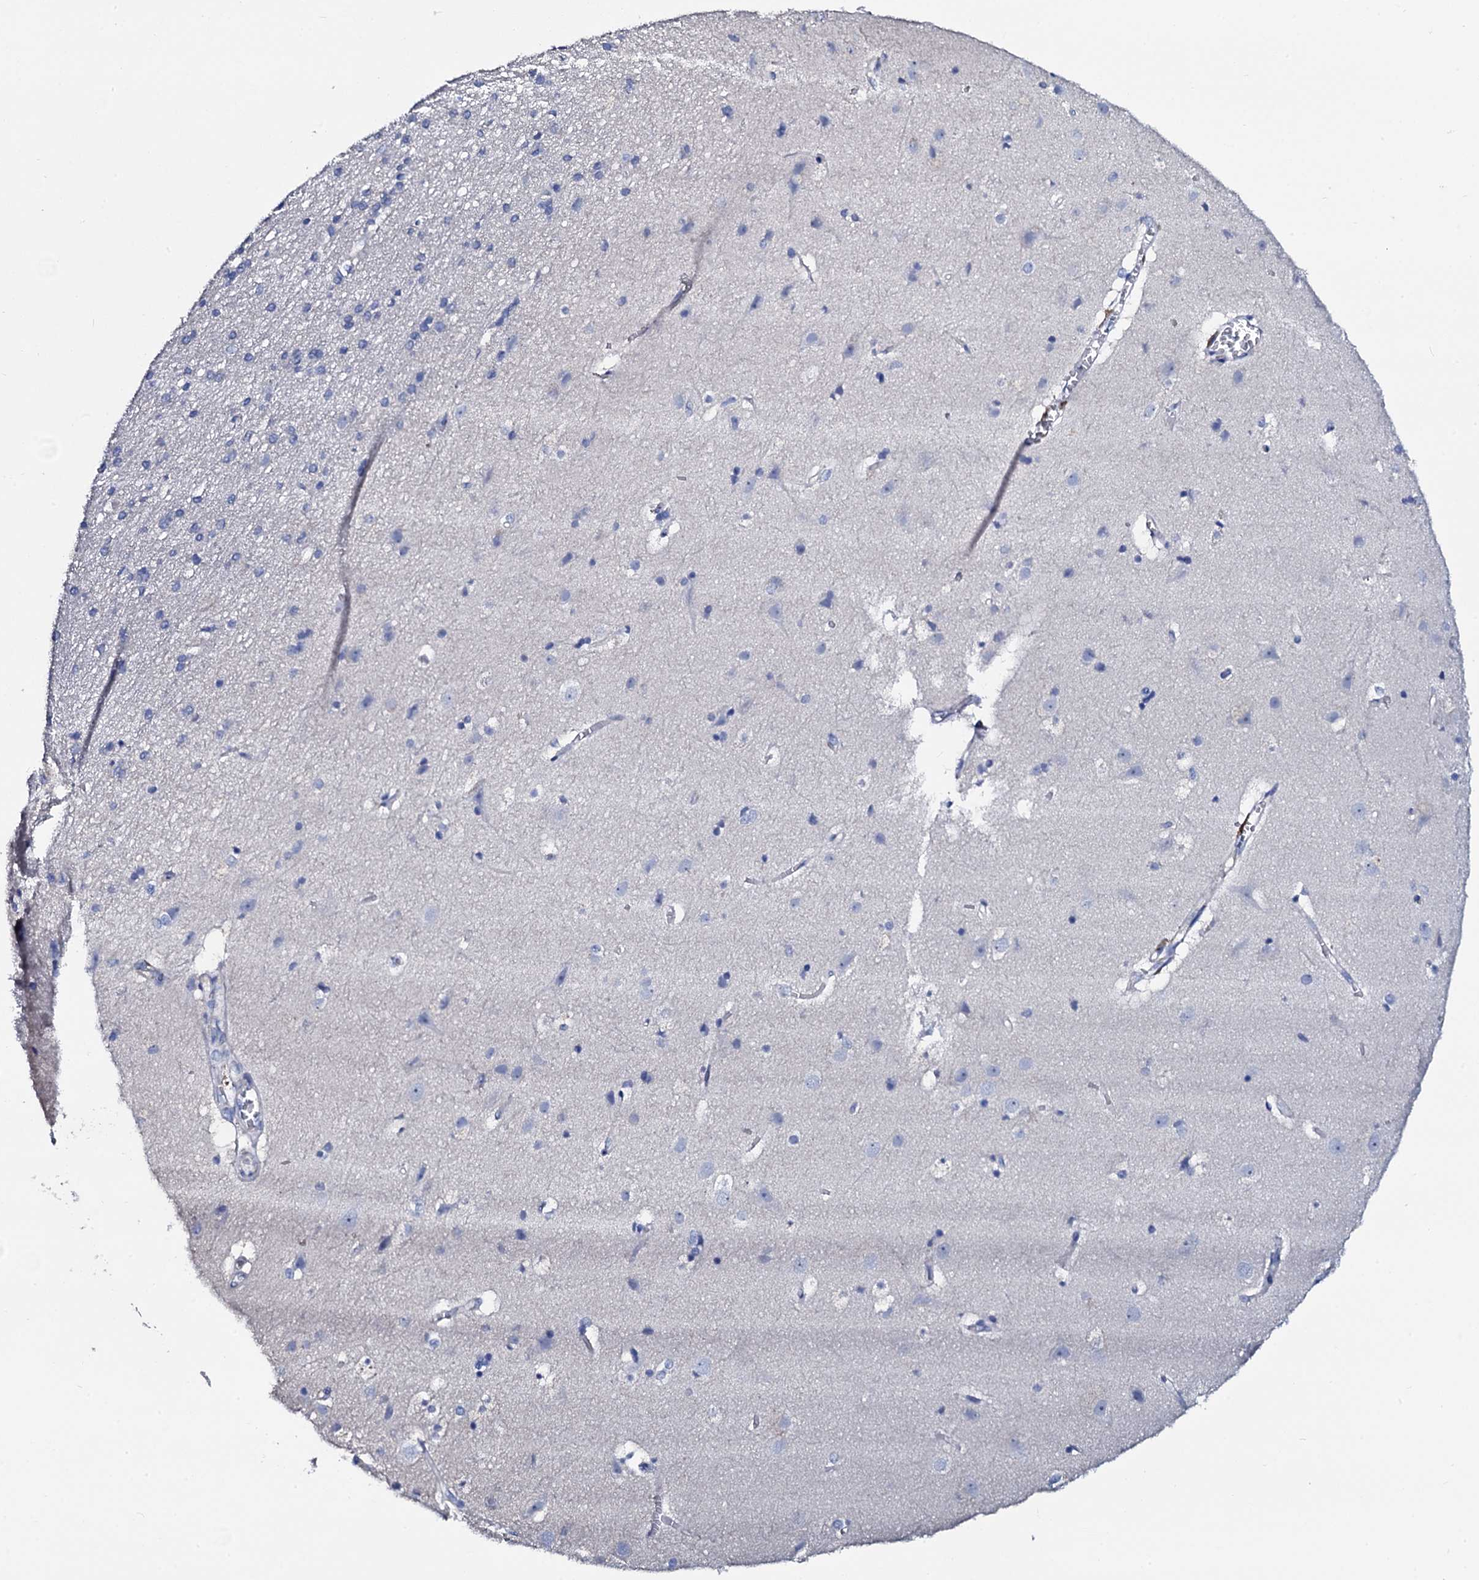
{"staining": {"intensity": "negative", "quantity": "none", "location": "none"}, "tissue": "cerebral cortex", "cell_type": "Endothelial cells", "image_type": "normal", "snomed": [{"axis": "morphology", "description": "Normal tissue, NOS"}, {"axis": "topography", "description": "Cerebral cortex"}], "caption": "Immunohistochemical staining of unremarkable human cerebral cortex displays no significant staining in endothelial cells. (DAB (3,3'-diaminobenzidine) immunohistochemistry visualized using brightfield microscopy, high magnification).", "gene": "GYS2", "patient": {"sex": "male", "age": 54}}